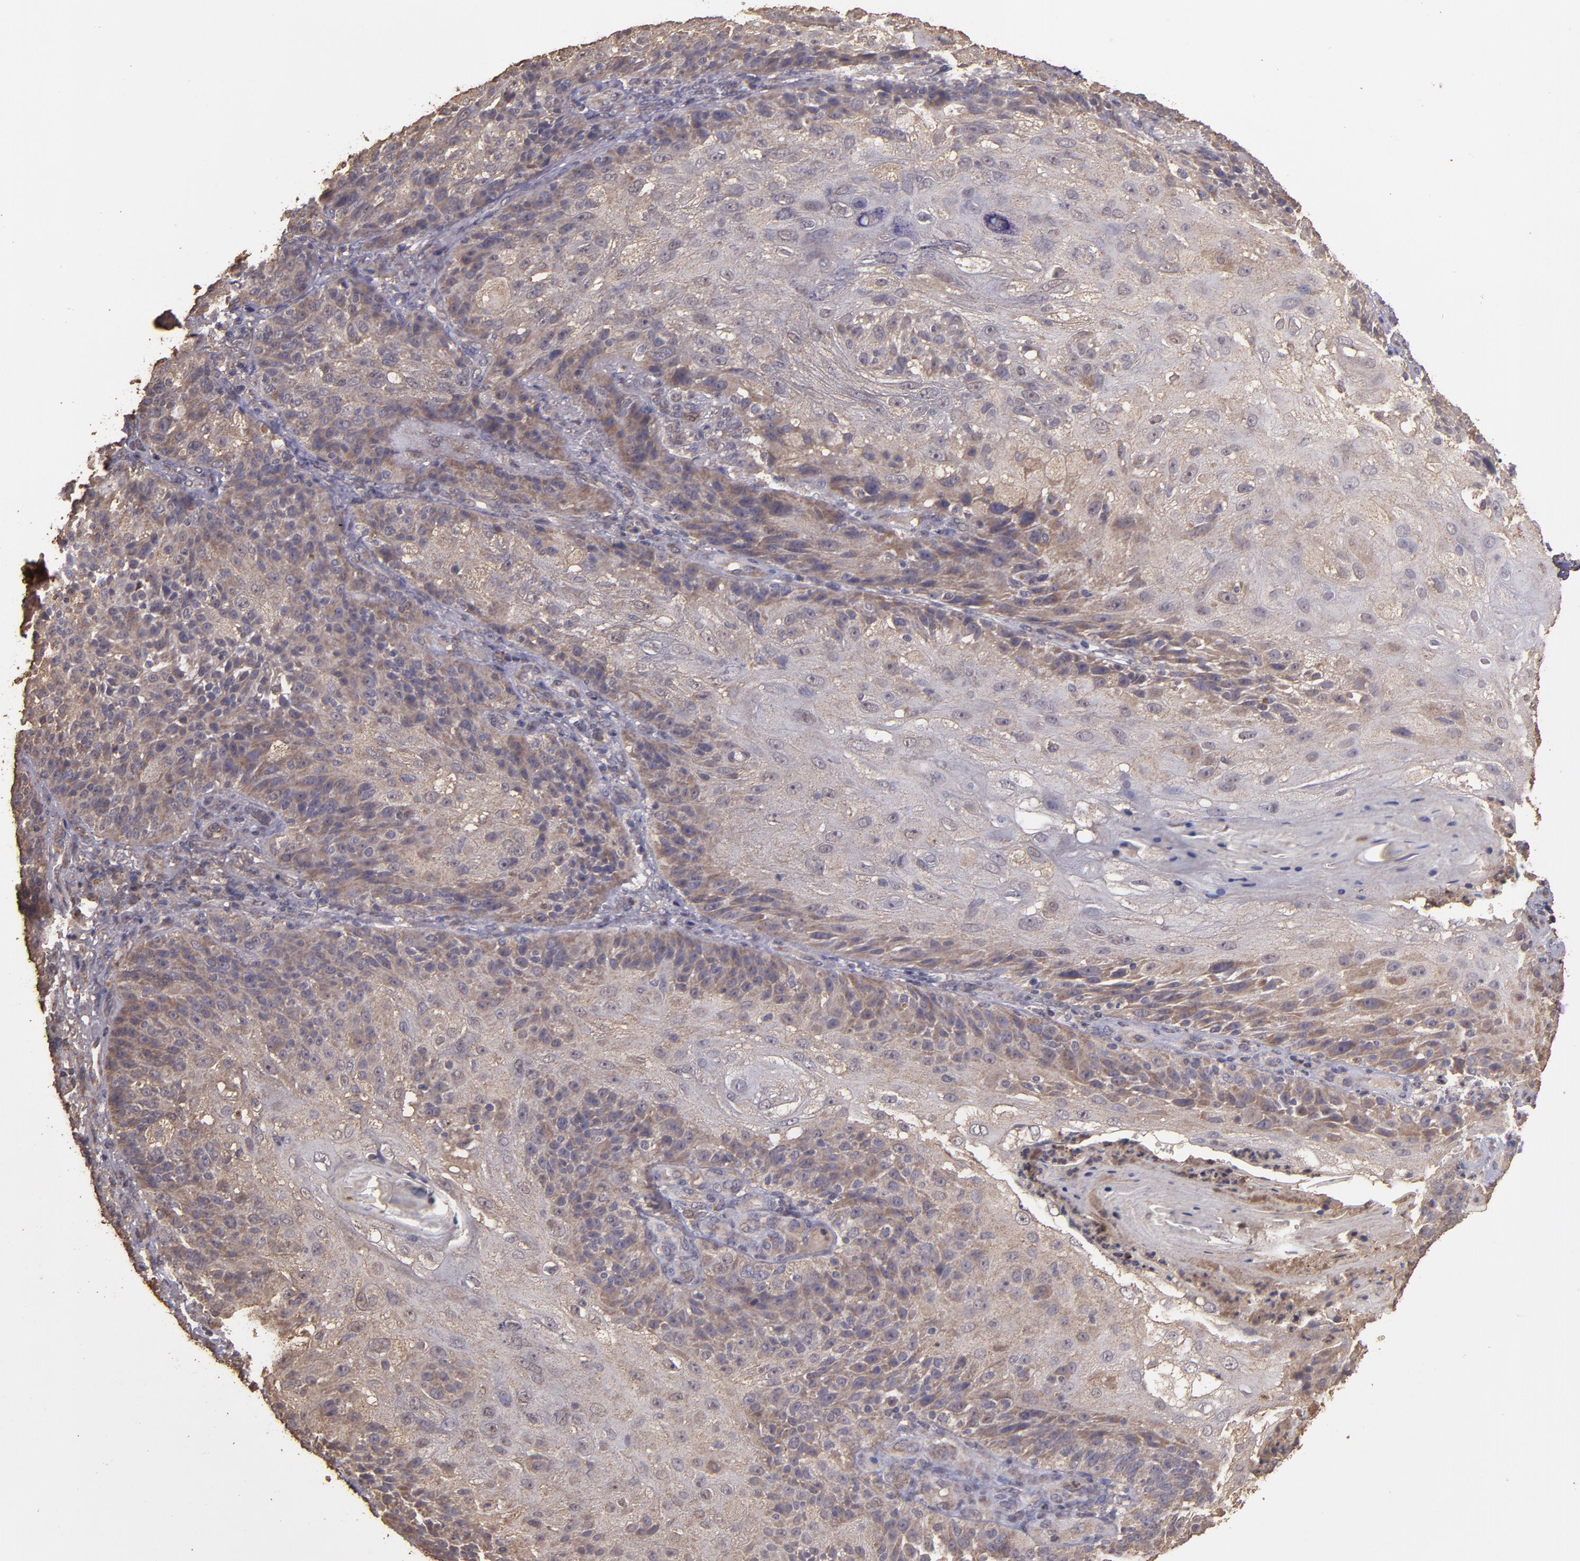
{"staining": {"intensity": "moderate", "quantity": "25%-75%", "location": "cytoplasmic/membranous"}, "tissue": "skin cancer", "cell_type": "Tumor cells", "image_type": "cancer", "snomed": [{"axis": "morphology", "description": "Normal tissue, NOS"}, {"axis": "morphology", "description": "Squamous cell carcinoma, NOS"}, {"axis": "topography", "description": "Skin"}], "caption": "DAB immunohistochemical staining of skin cancer exhibits moderate cytoplasmic/membranous protein expression in approximately 25%-75% of tumor cells.", "gene": "HECTD1", "patient": {"sex": "female", "age": 83}}